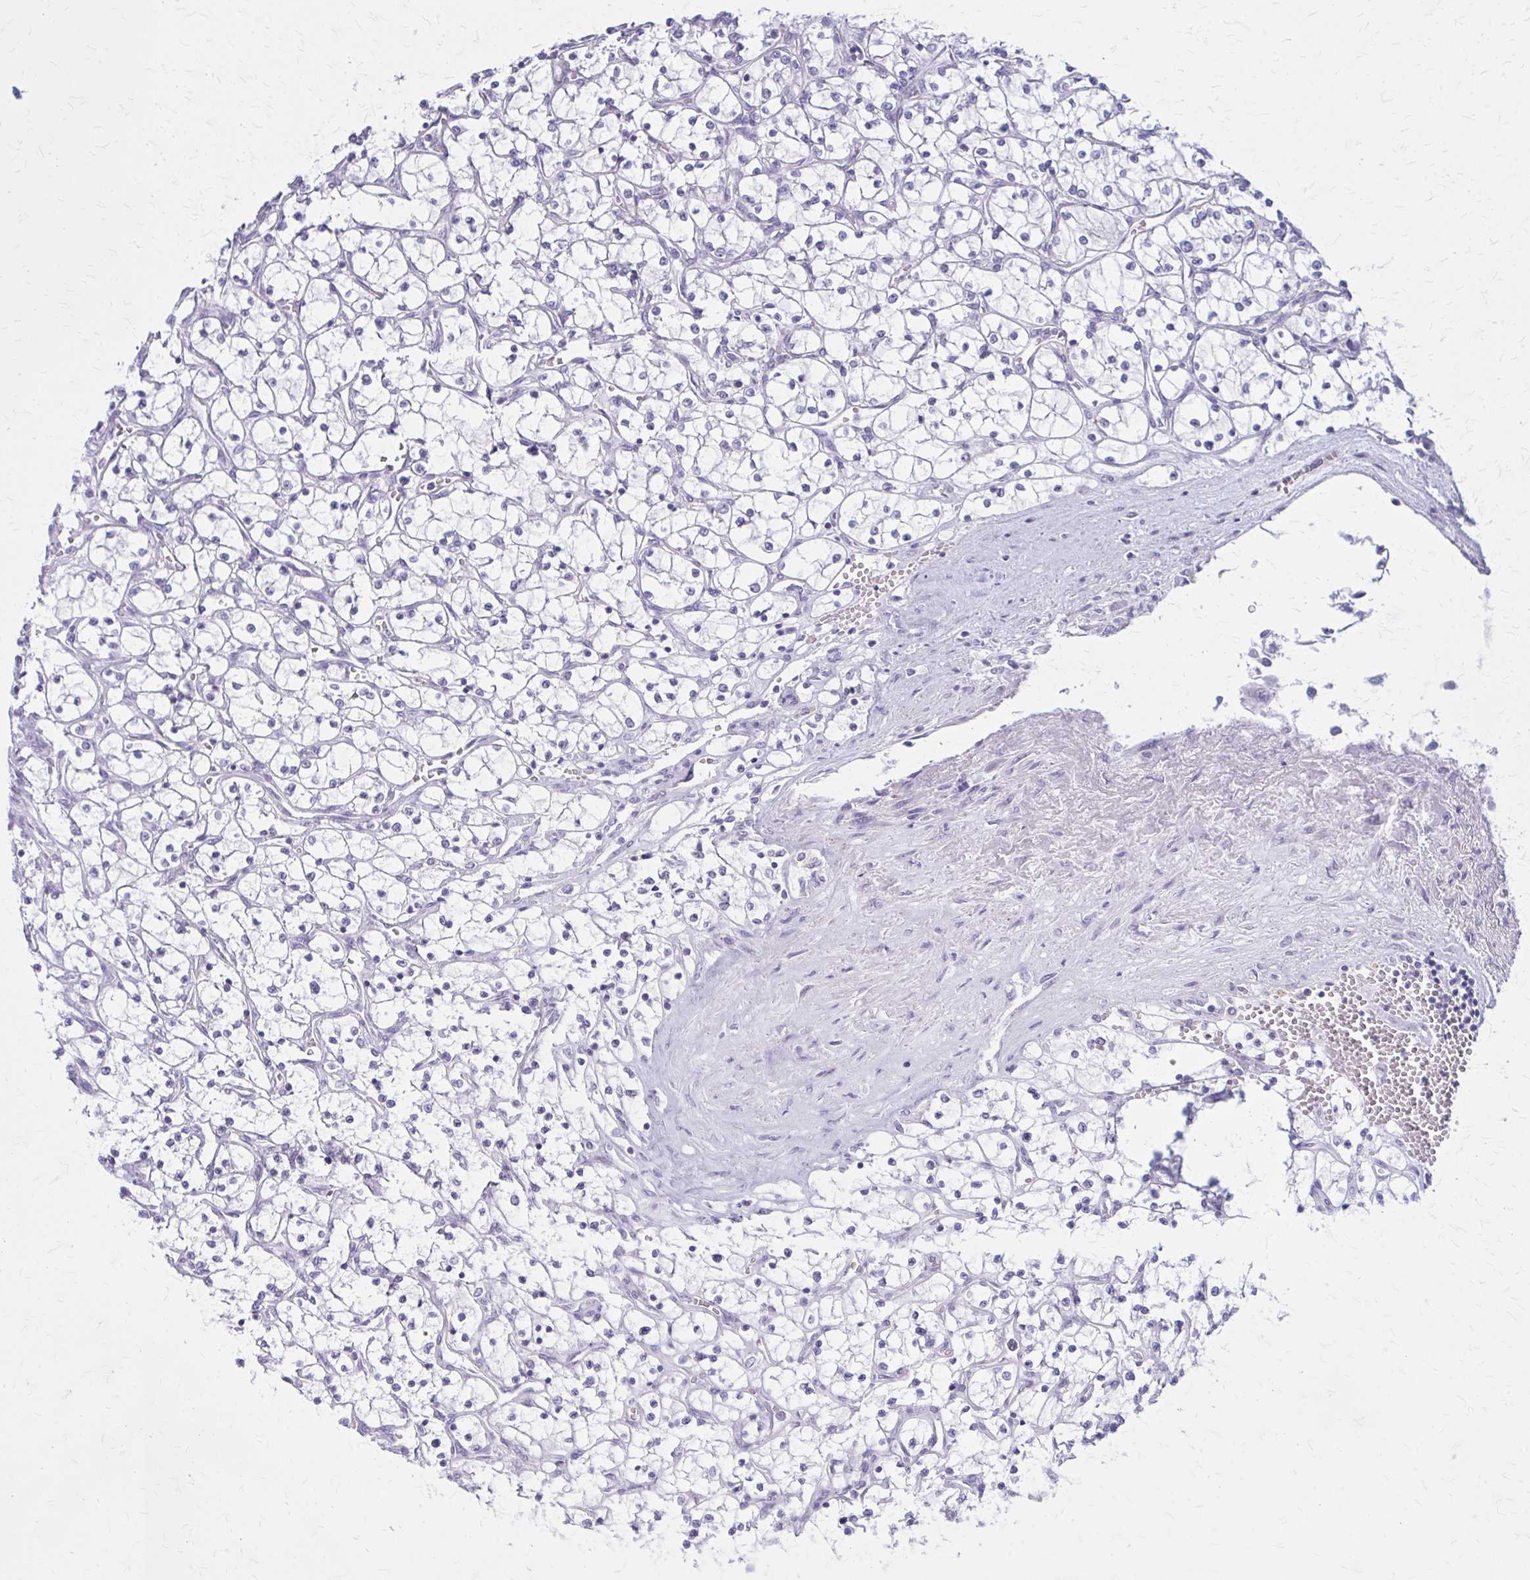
{"staining": {"intensity": "negative", "quantity": "none", "location": "none"}, "tissue": "renal cancer", "cell_type": "Tumor cells", "image_type": "cancer", "snomed": [{"axis": "morphology", "description": "Adenocarcinoma, NOS"}, {"axis": "topography", "description": "Kidney"}], "caption": "A micrograph of renal cancer (adenocarcinoma) stained for a protein displays no brown staining in tumor cells.", "gene": "PITPNM1", "patient": {"sex": "female", "age": 69}}